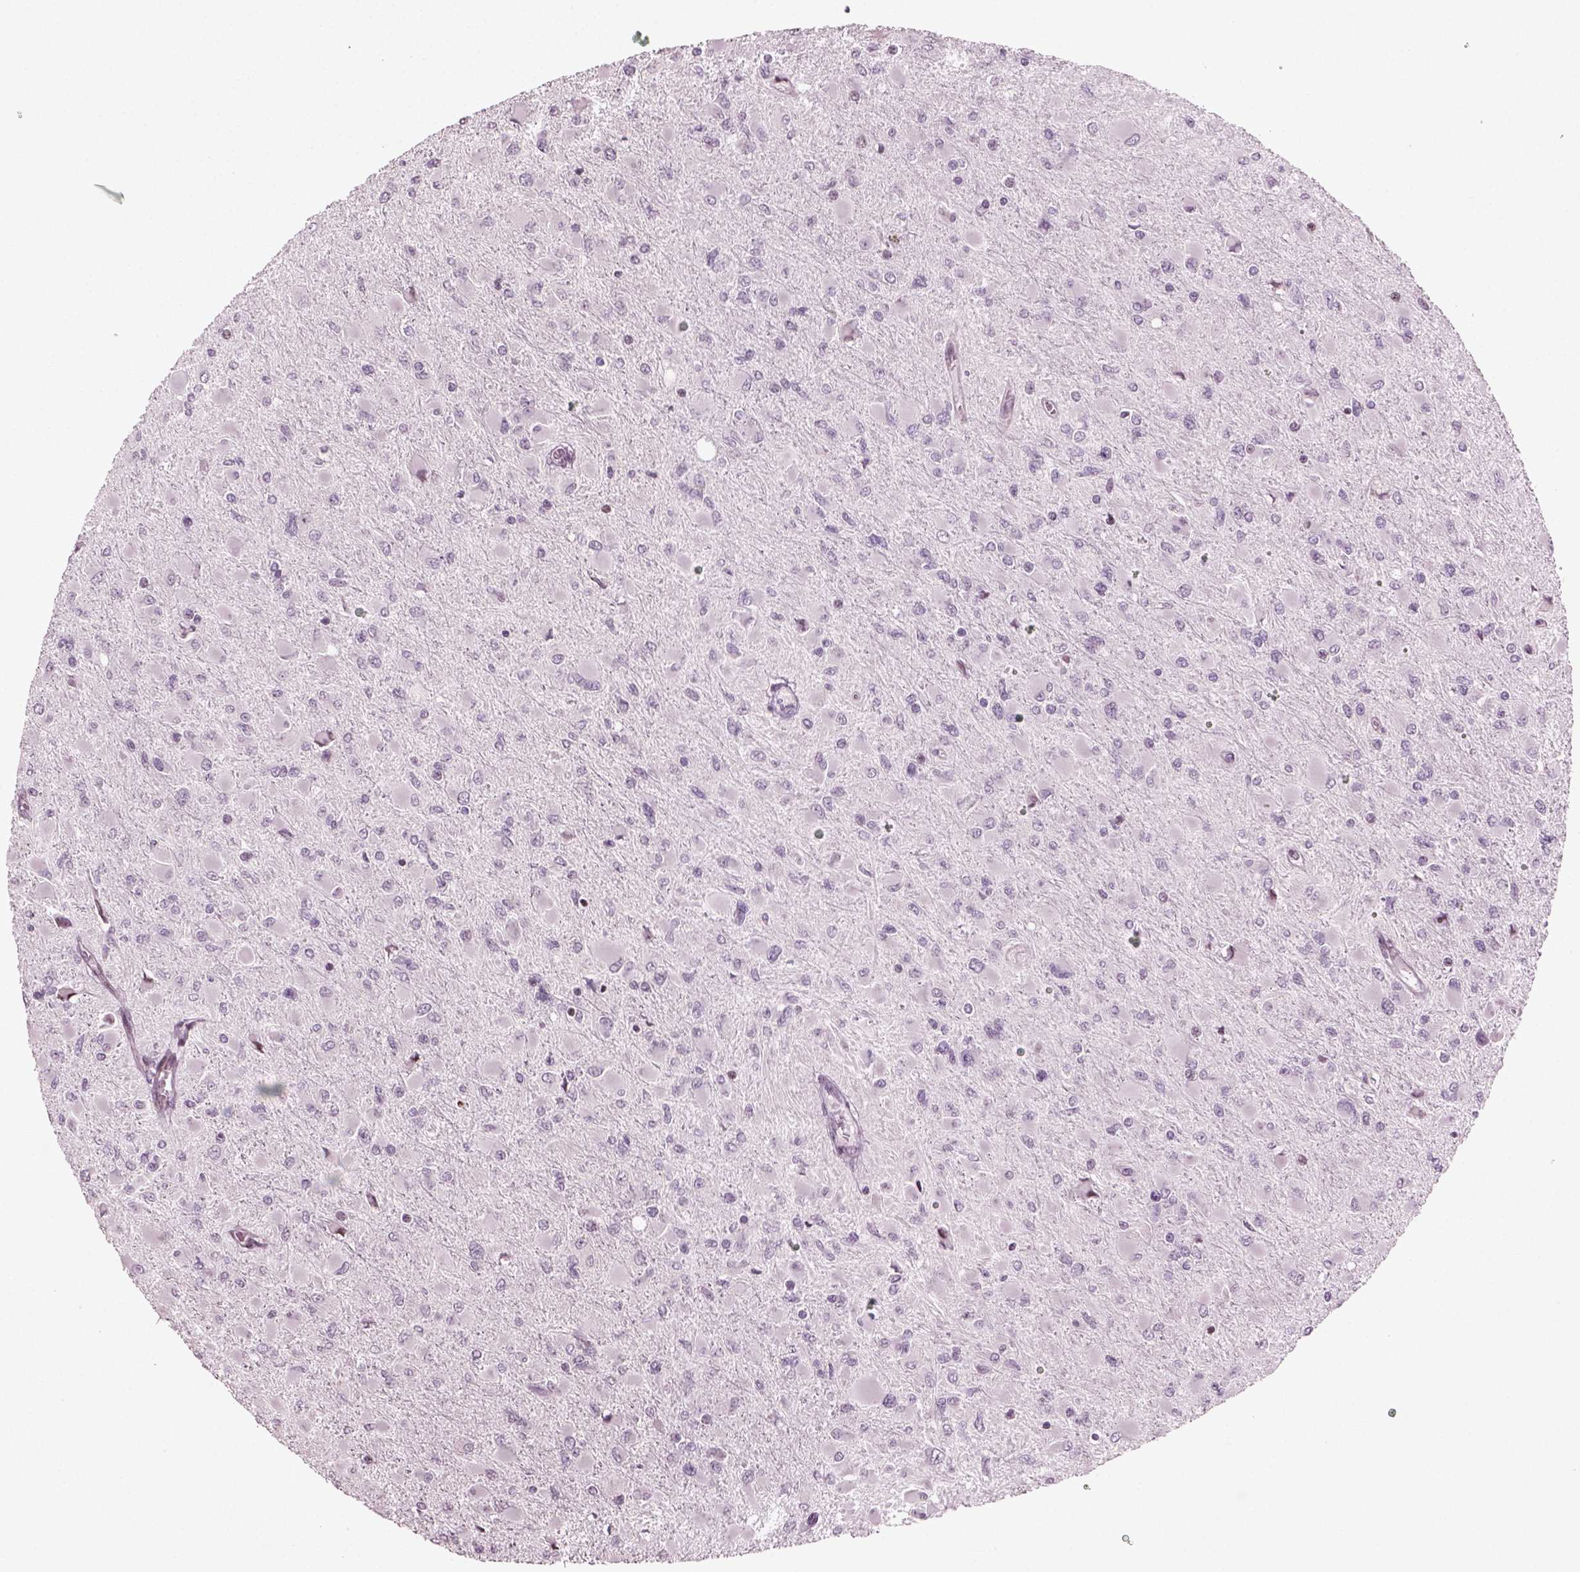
{"staining": {"intensity": "negative", "quantity": "none", "location": "none"}, "tissue": "glioma", "cell_type": "Tumor cells", "image_type": "cancer", "snomed": [{"axis": "morphology", "description": "Glioma, malignant, High grade"}, {"axis": "topography", "description": "Cerebral cortex"}], "caption": "A photomicrograph of malignant high-grade glioma stained for a protein displays no brown staining in tumor cells. (Stains: DAB (3,3'-diaminobenzidine) immunohistochemistry with hematoxylin counter stain, Microscopy: brightfield microscopy at high magnification).", "gene": "HEYL", "patient": {"sex": "female", "age": 36}}